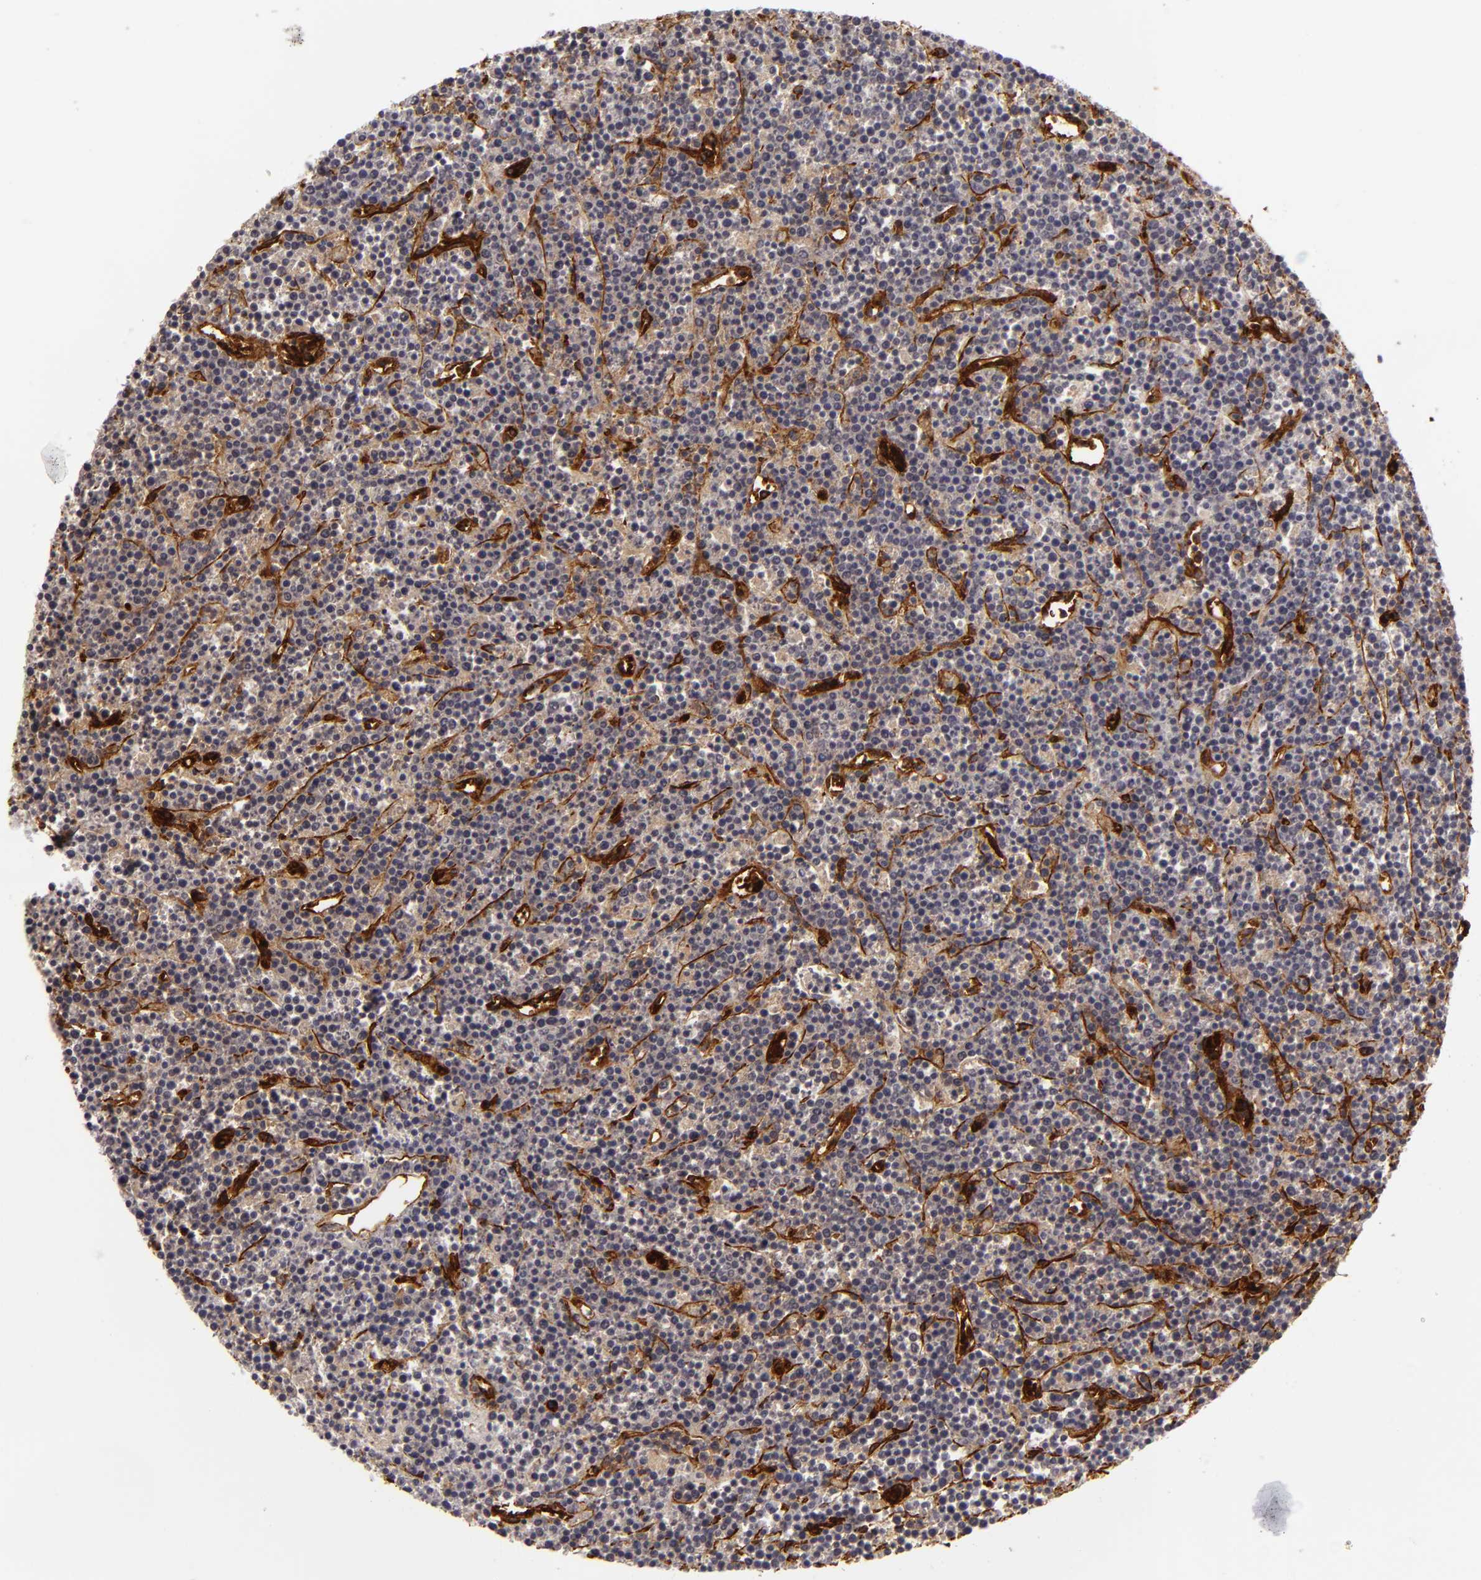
{"staining": {"intensity": "weak", "quantity": "25%-75%", "location": "cytoplasmic/membranous"}, "tissue": "lymphoma", "cell_type": "Tumor cells", "image_type": "cancer", "snomed": [{"axis": "morphology", "description": "Malignant lymphoma, non-Hodgkin's type, High grade"}, {"axis": "topography", "description": "Ovary"}], "caption": "Immunohistochemical staining of human lymphoma demonstrates weak cytoplasmic/membranous protein expression in approximately 25%-75% of tumor cells. The protein is shown in brown color, while the nuclei are stained blue.", "gene": "MCAM", "patient": {"sex": "female", "age": 56}}